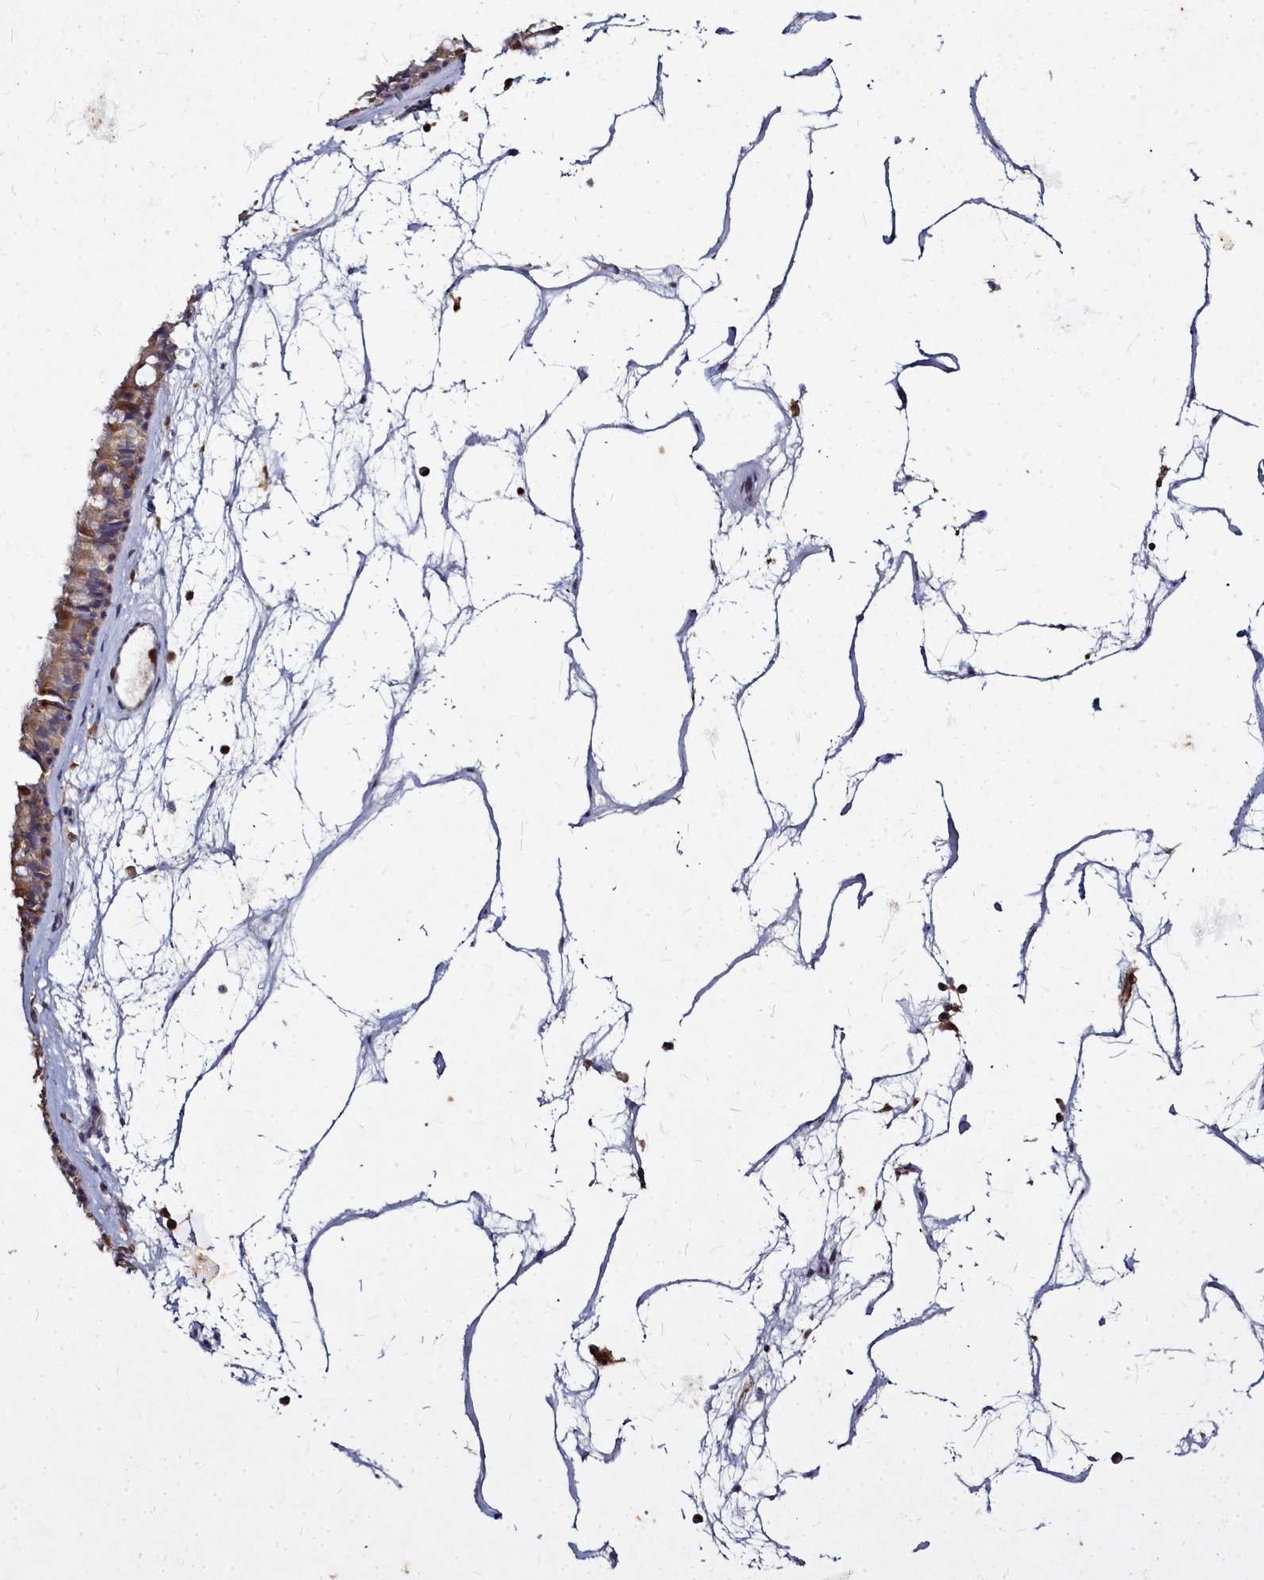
{"staining": {"intensity": "moderate", "quantity": "25%-75%", "location": "cytoplasmic/membranous"}, "tissue": "nasopharynx", "cell_type": "Respiratory epithelial cells", "image_type": "normal", "snomed": [{"axis": "morphology", "description": "Normal tissue, NOS"}, {"axis": "topography", "description": "Nasopharynx"}], "caption": "This is a photomicrograph of IHC staining of unremarkable nasopharynx, which shows moderate positivity in the cytoplasmic/membranous of respiratory epithelial cells.", "gene": "NCKAP1L", "patient": {"sex": "male", "age": 64}}